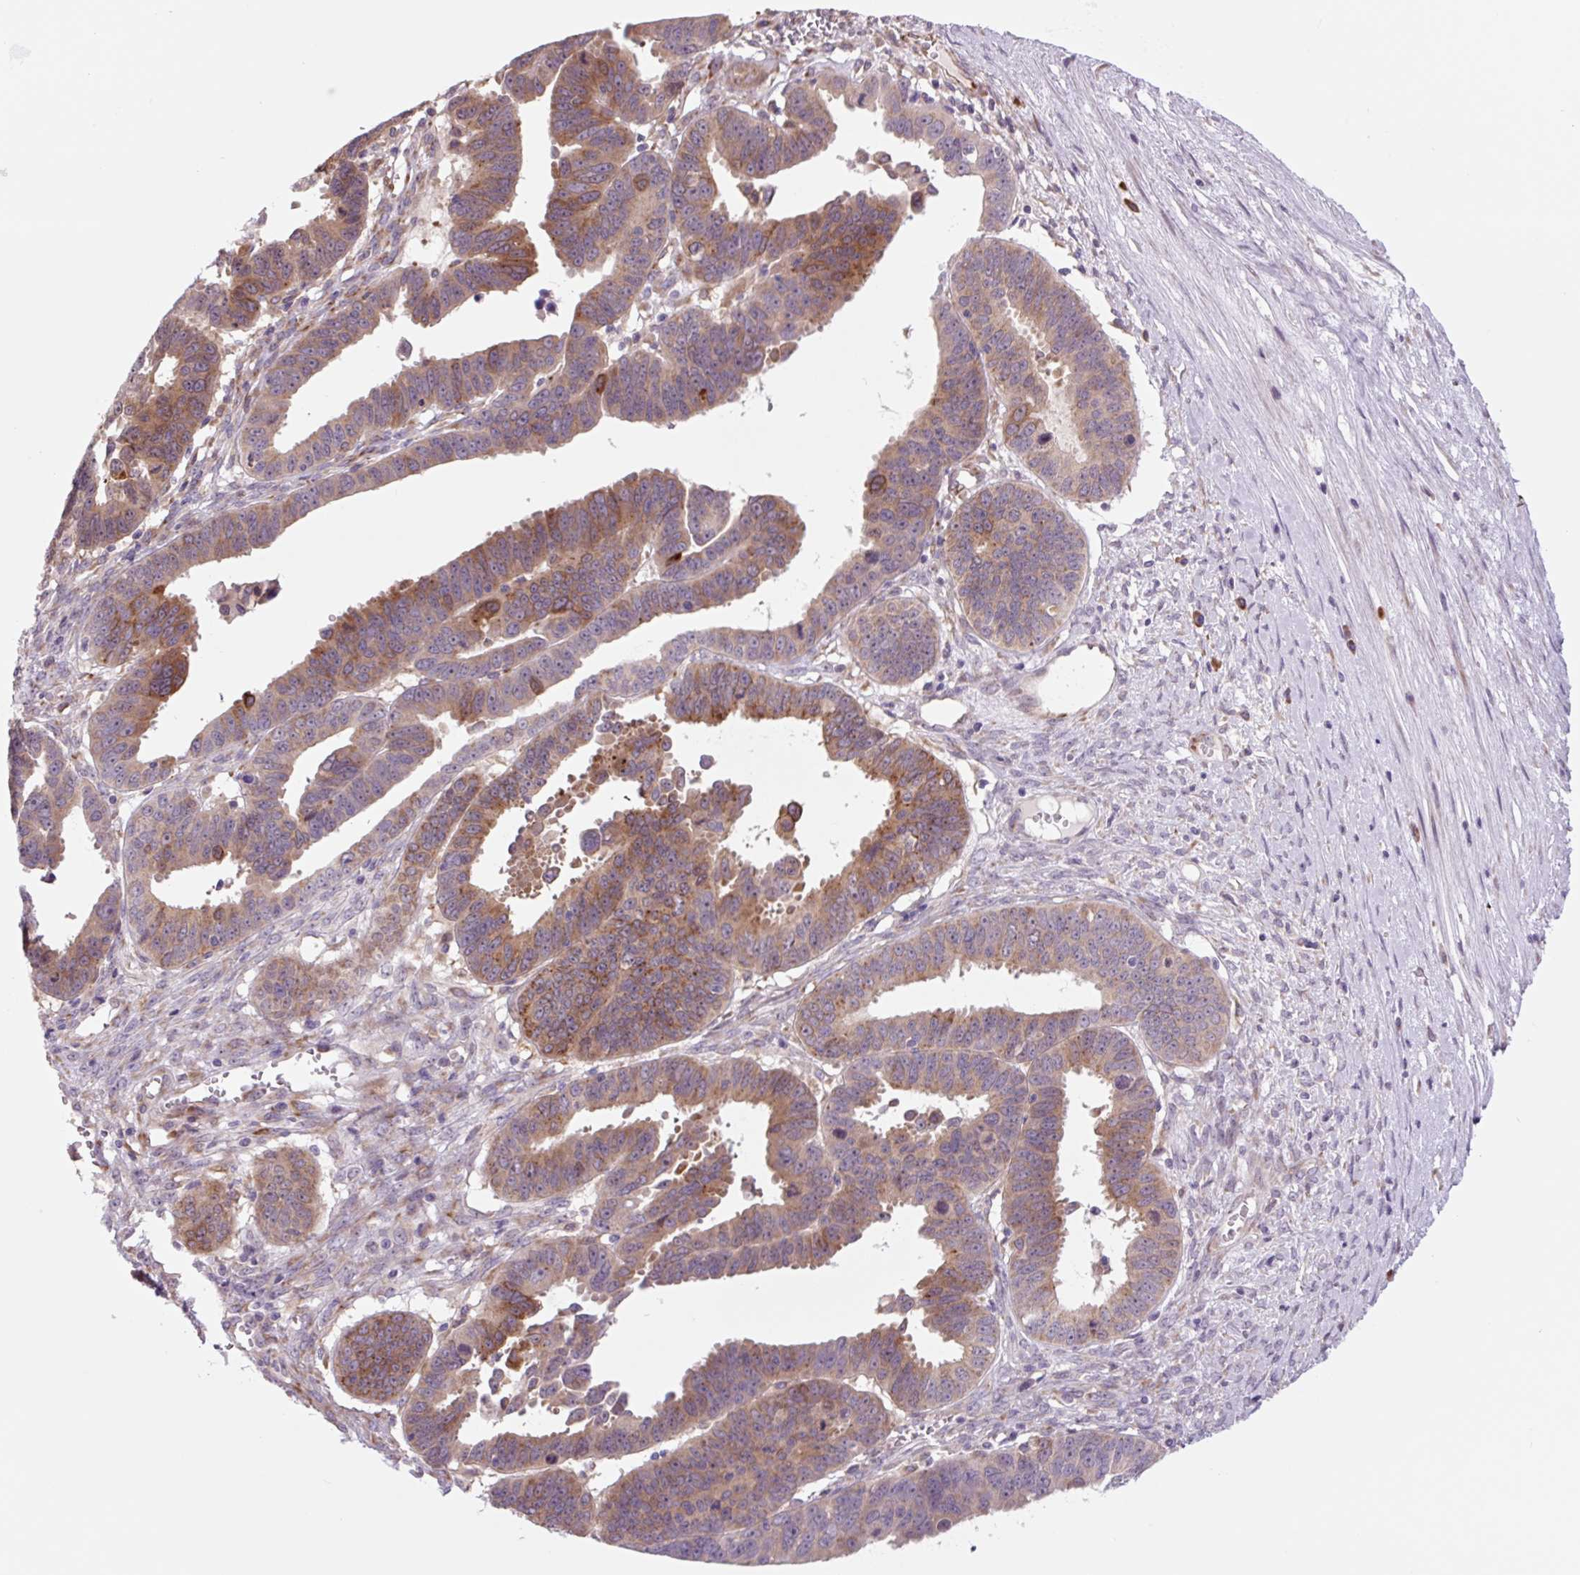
{"staining": {"intensity": "moderate", "quantity": ">75%", "location": "cytoplasmic/membranous"}, "tissue": "ovarian cancer", "cell_type": "Tumor cells", "image_type": "cancer", "snomed": [{"axis": "morphology", "description": "Carcinoma, endometroid"}, {"axis": "morphology", "description": "Cystadenocarcinoma, serous, NOS"}, {"axis": "topography", "description": "Ovary"}], "caption": "A photomicrograph of human ovarian cancer stained for a protein demonstrates moderate cytoplasmic/membranous brown staining in tumor cells. (DAB (3,3'-diaminobenzidine) IHC with brightfield microscopy, high magnification).", "gene": "PLA2G4A", "patient": {"sex": "female", "age": 45}}